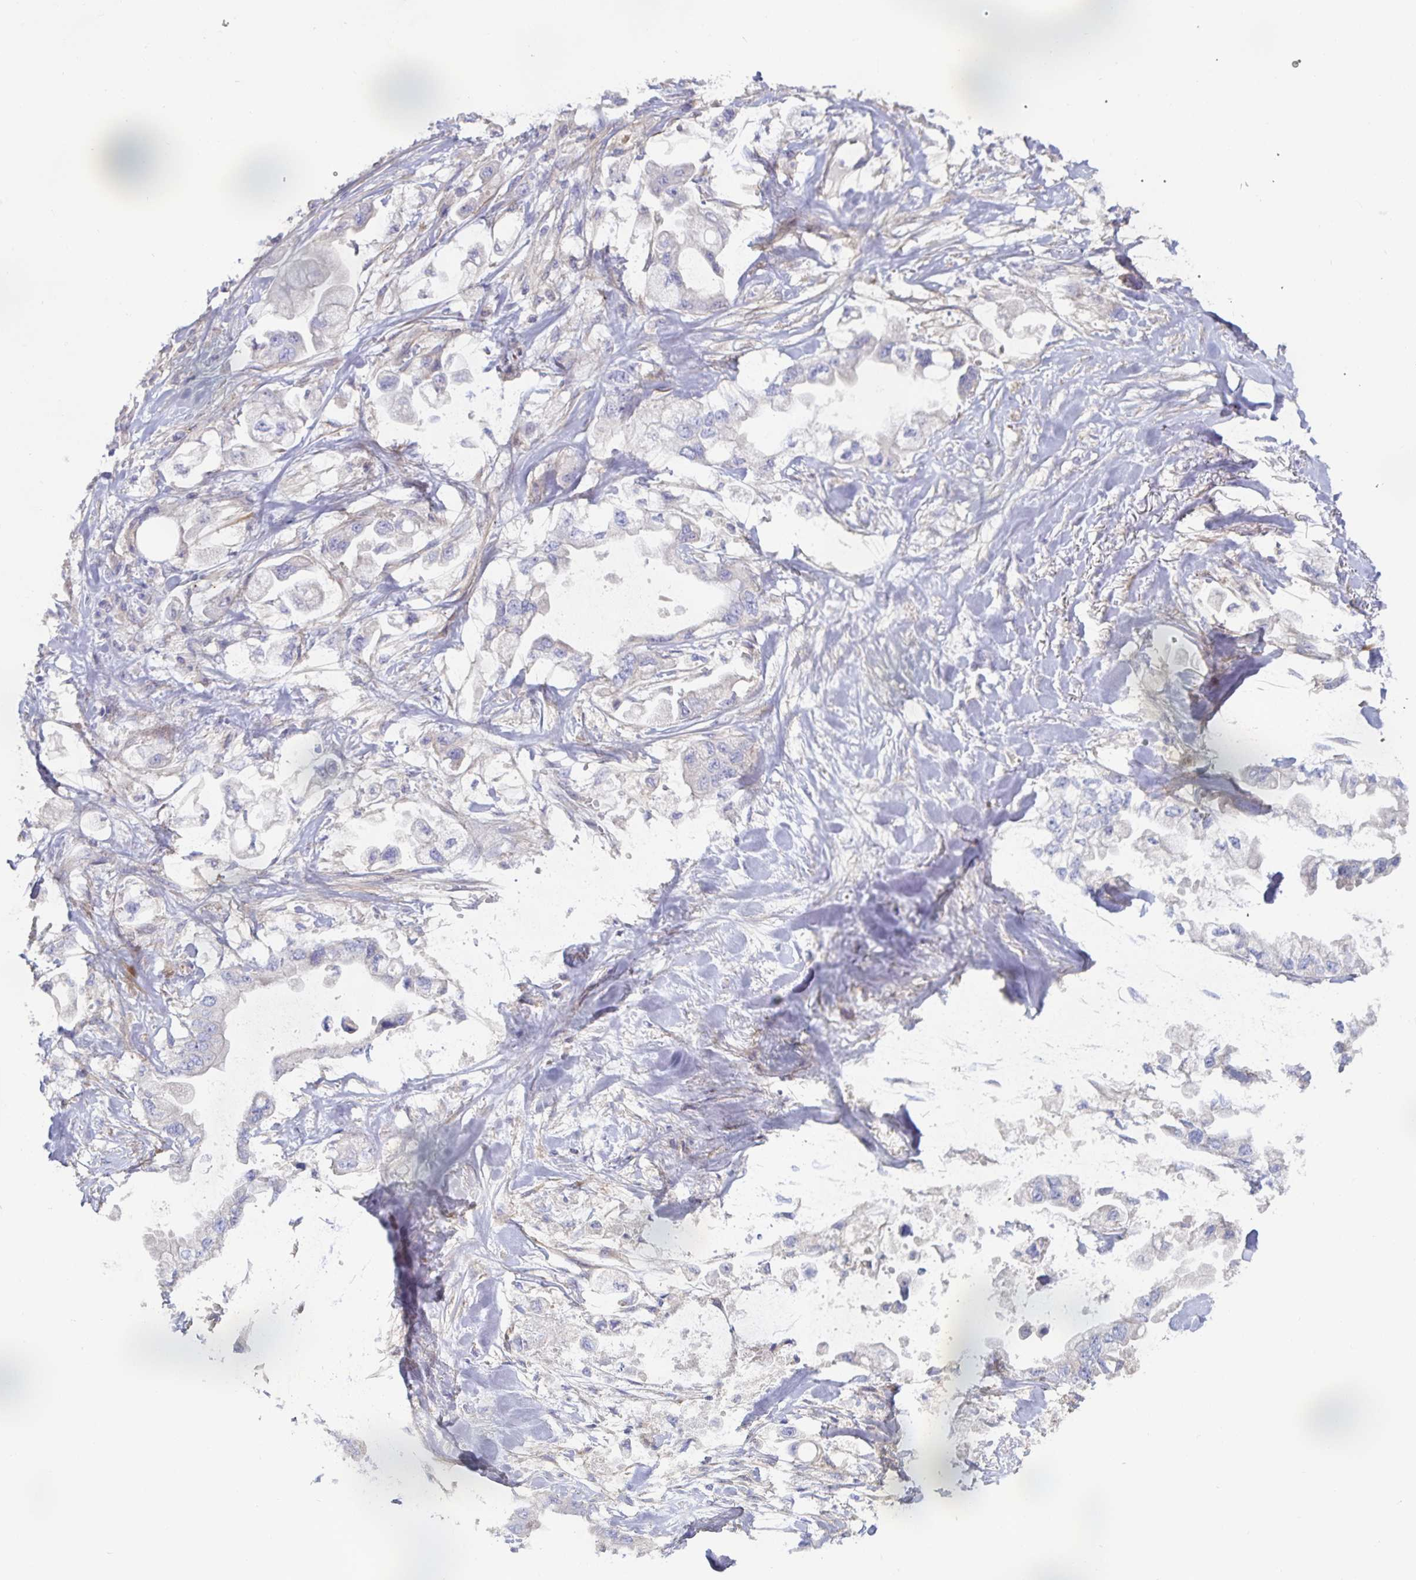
{"staining": {"intensity": "negative", "quantity": "none", "location": "none"}, "tissue": "stomach cancer", "cell_type": "Tumor cells", "image_type": "cancer", "snomed": [{"axis": "morphology", "description": "Adenocarcinoma, NOS"}, {"axis": "topography", "description": "Stomach"}], "caption": "DAB immunohistochemical staining of human stomach adenocarcinoma reveals no significant positivity in tumor cells. (DAB (3,3'-diaminobenzidine) immunohistochemistry with hematoxylin counter stain).", "gene": "METTL22", "patient": {"sex": "male", "age": 62}}